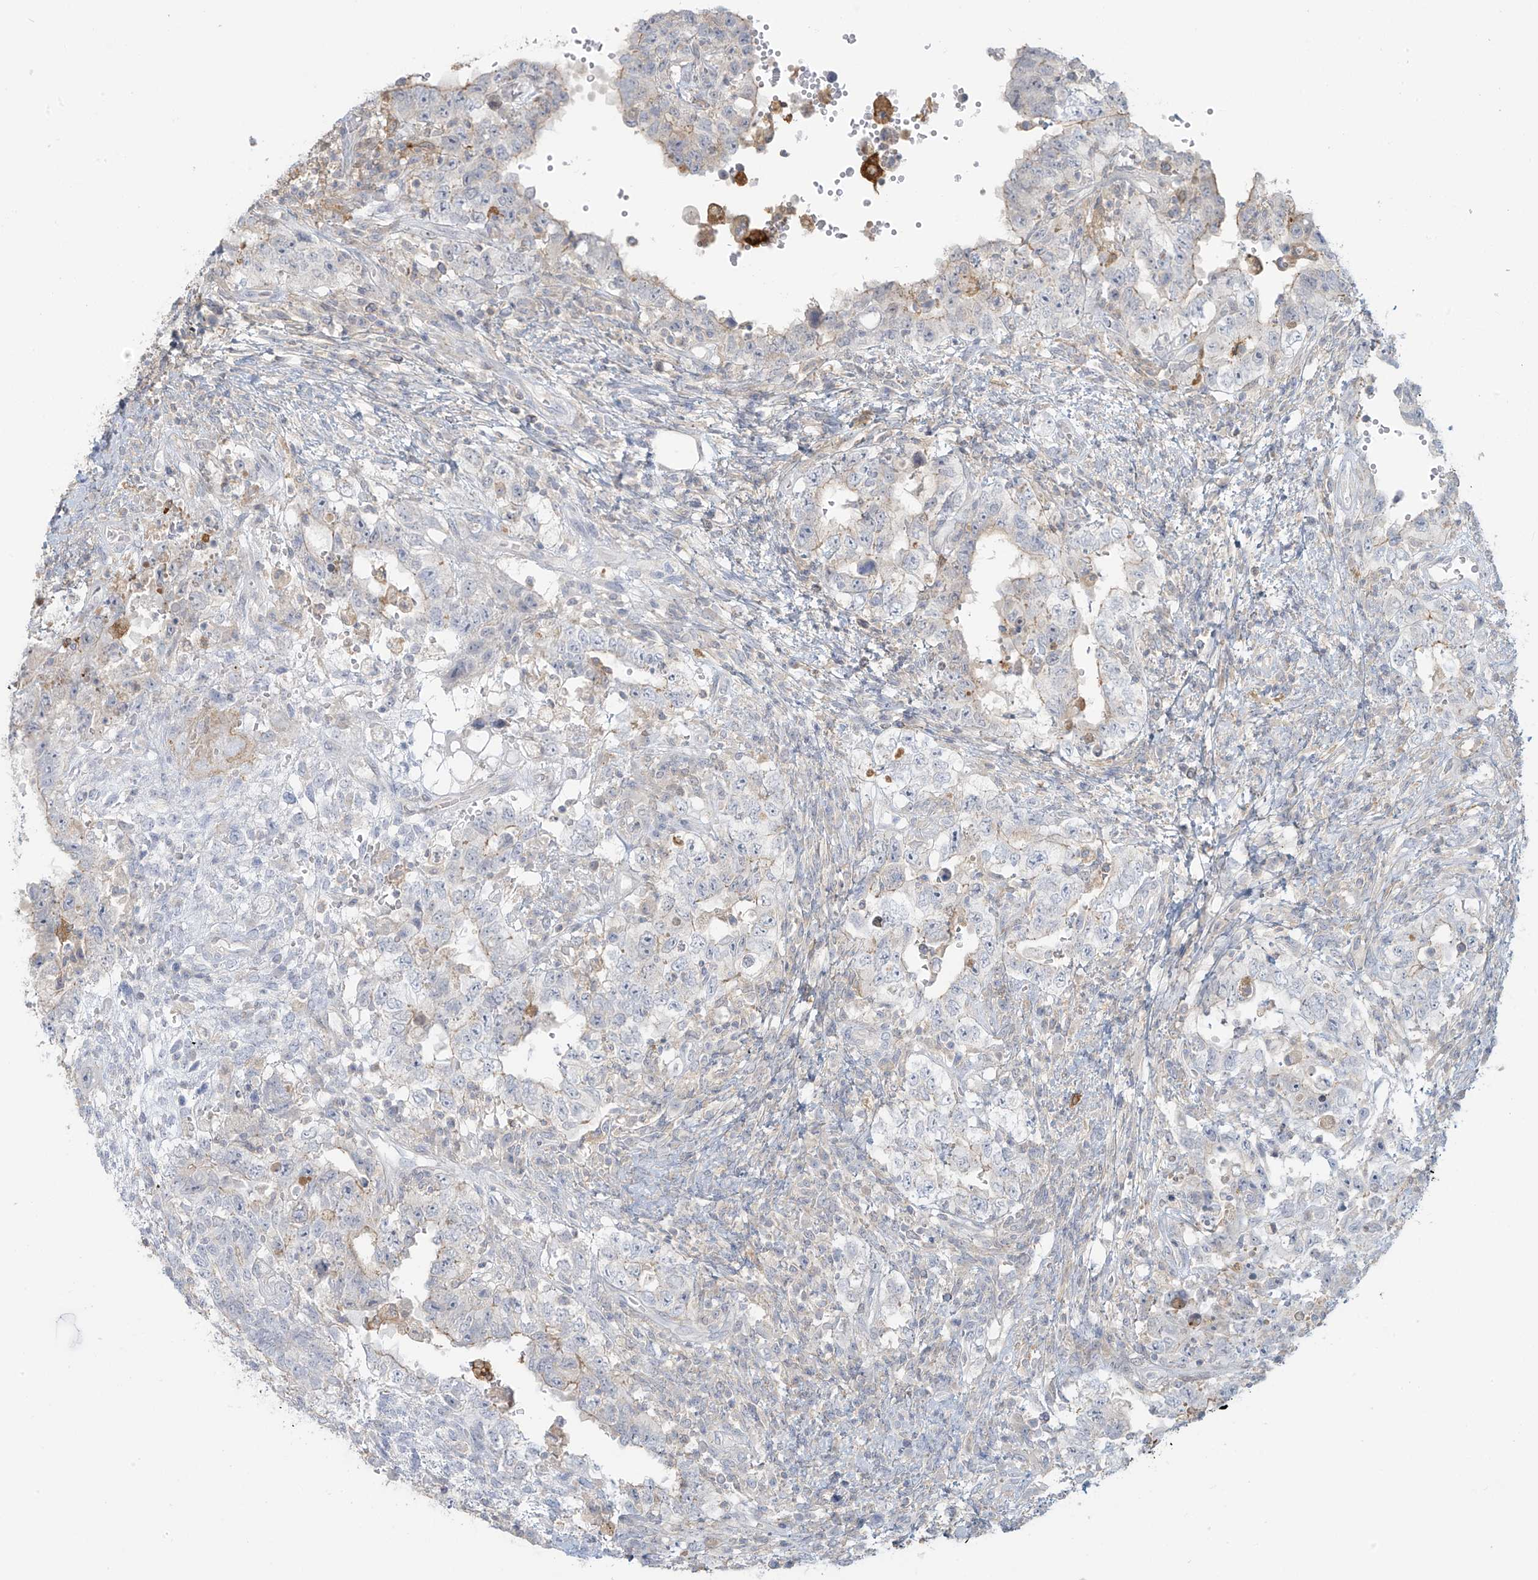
{"staining": {"intensity": "negative", "quantity": "none", "location": "none"}, "tissue": "testis cancer", "cell_type": "Tumor cells", "image_type": "cancer", "snomed": [{"axis": "morphology", "description": "Carcinoma, Embryonal, NOS"}, {"axis": "topography", "description": "Testis"}], "caption": "DAB (3,3'-diaminobenzidine) immunohistochemical staining of testis cancer demonstrates no significant positivity in tumor cells.", "gene": "TAGAP", "patient": {"sex": "male", "age": 26}}